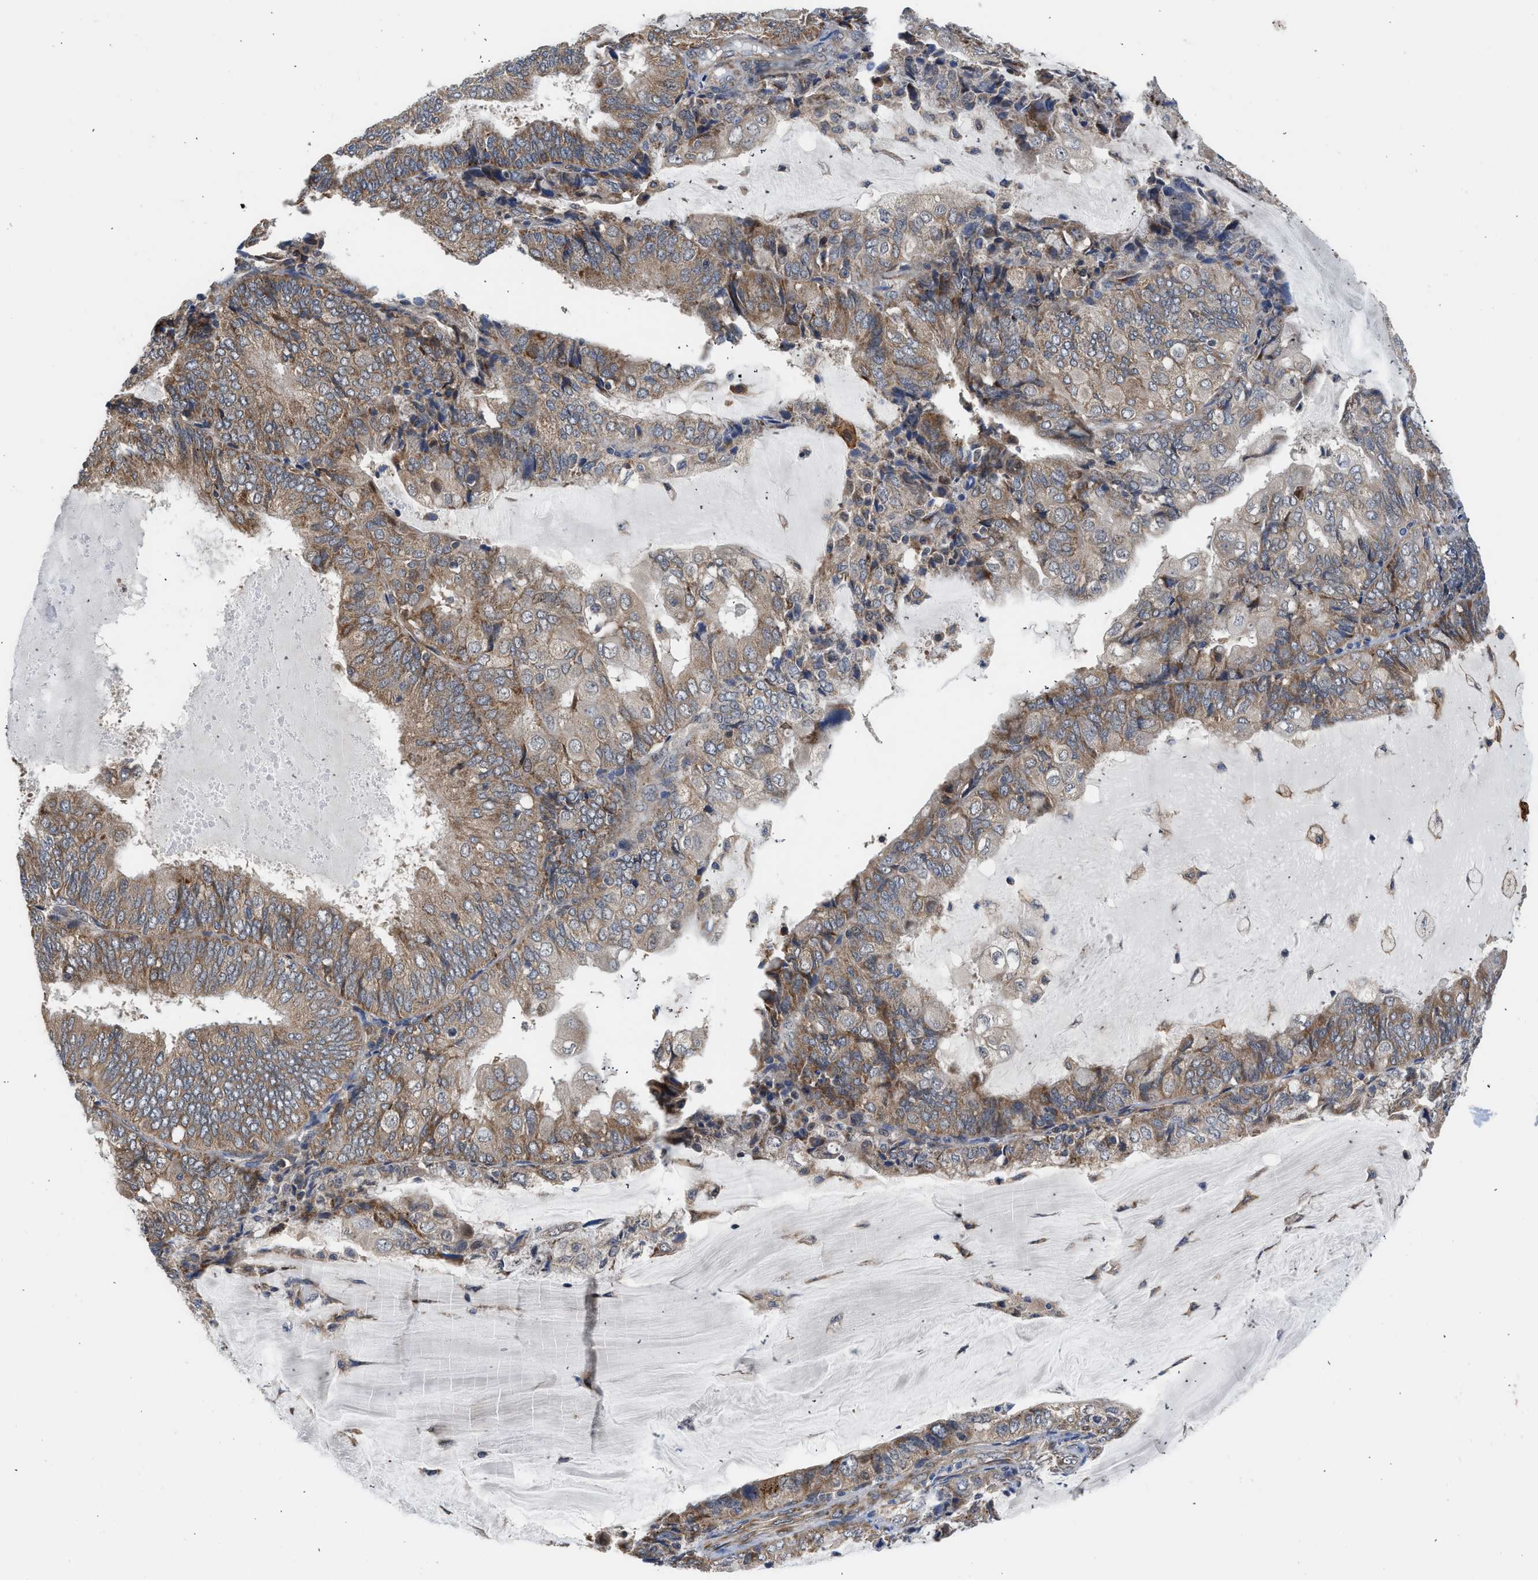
{"staining": {"intensity": "moderate", "quantity": ">75%", "location": "cytoplasmic/membranous"}, "tissue": "endometrial cancer", "cell_type": "Tumor cells", "image_type": "cancer", "snomed": [{"axis": "morphology", "description": "Adenocarcinoma, NOS"}, {"axis": "topography", "description": "Endometrium"}], "caption": "This is a histology image of immunohistochemistry (IHC) staining of endometrial cancer, which shows moderate expression in the cytoplasmic/membranous of tumor cells.", "gene": "POLG2", "patient": {"sex": "female", "age": 81}}